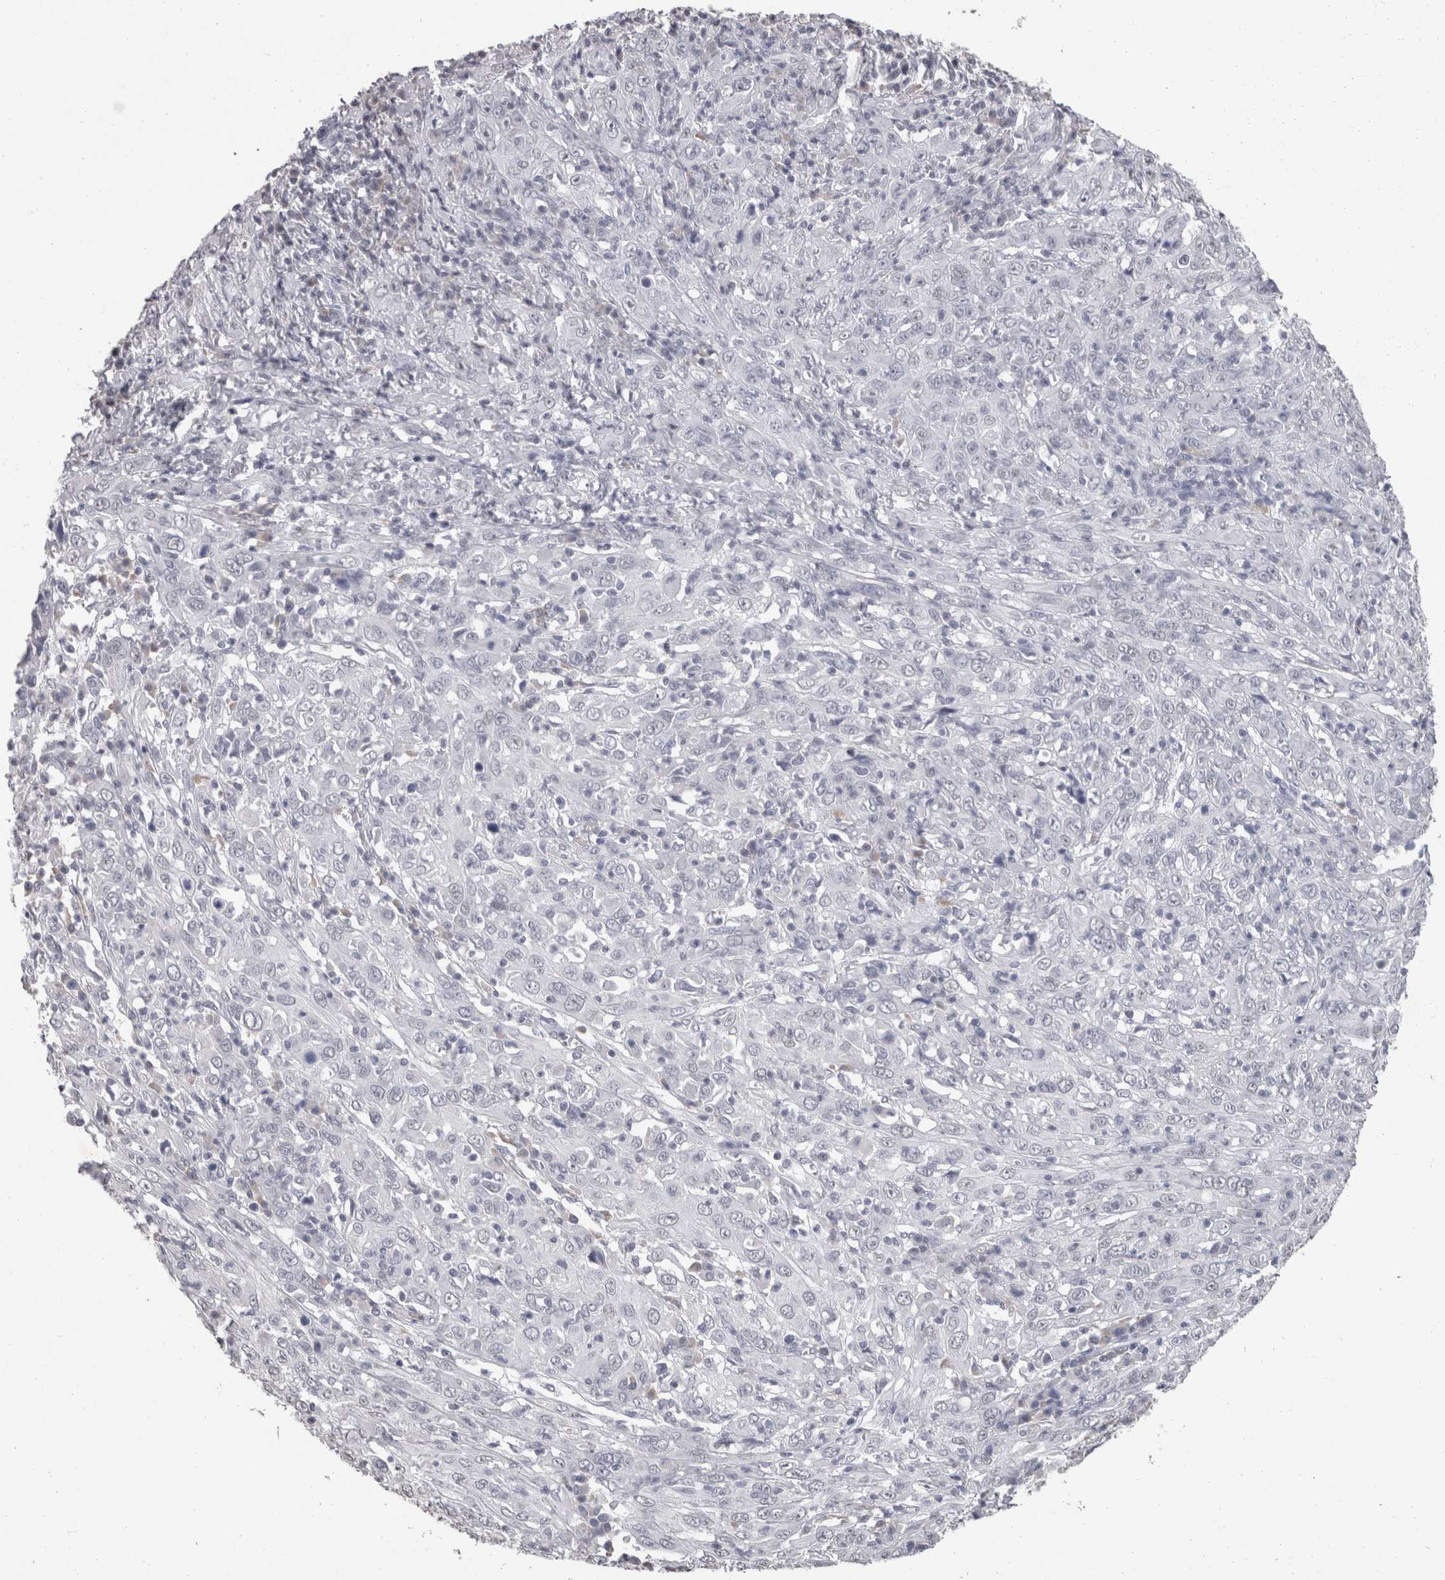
{"staining": {"intensity": "negative", "quantity": "none", "location": "none"}, "tissue": "cervical cancer", "cell_type": "Tumor cells", "image_type": "cancer", "snomed": [{"axis": "morphology", "description": "Squamous cell carcinoma, NOS"}, {"axis": "topography", "description": "Cervix"}], "caption": "Photomicrograph shows no protein expression in tumor cells of squamous cell carcinoma (cervical) tissue. (IHC, brightfield microscopy, high magnification).", "gene": "DDX17", "patient": {"sex": "female", "age": 46}}